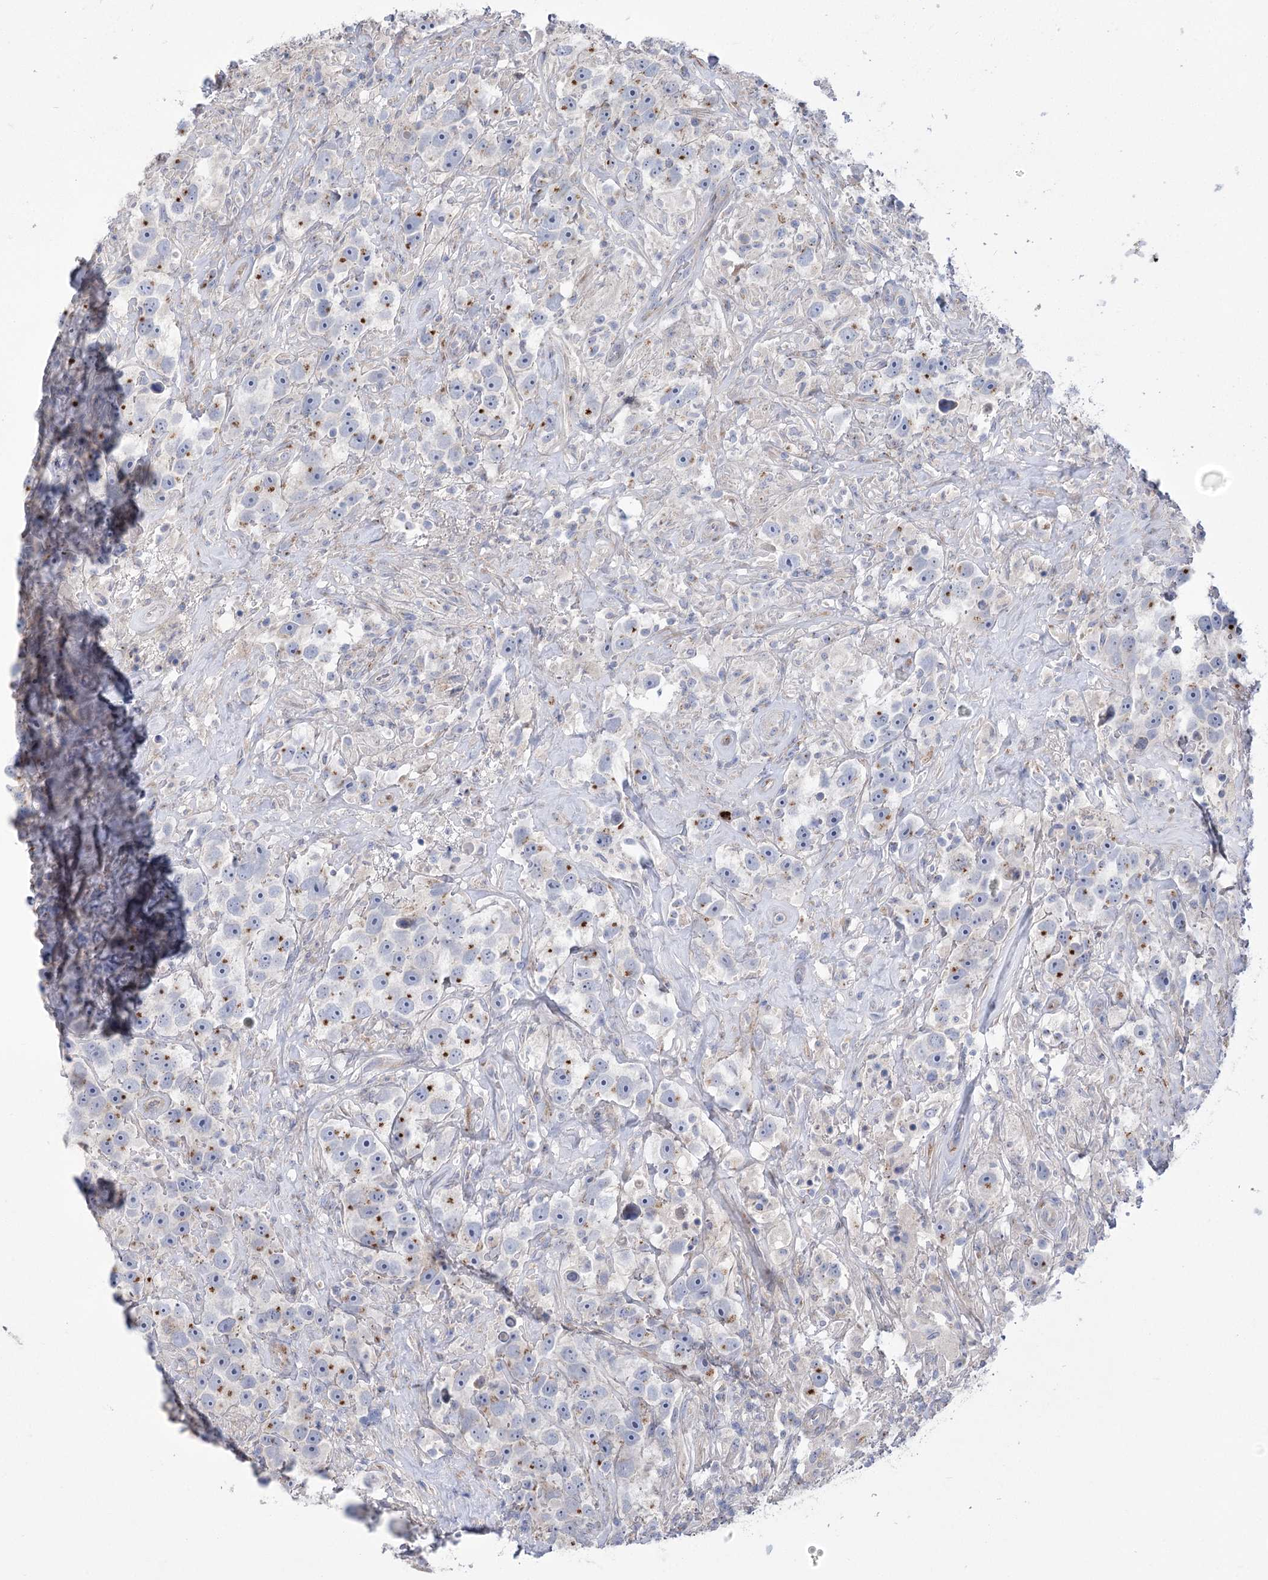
{"staining": {"intensity": "moderate", "quantity": "25%-75%", "location": "cytoplasmic/membranous"}, "tissue": "testis cancer", "cell_type": "Tumor cells", "image_type": "cancer", "snomed": [{"axis": "morphology", "description": "Seminoma, NOS"}, {"axis": "topography", "description": "Testis"}], "caption": "Protein staining by IHC exhibits moderate cytoplasmic/membranous positivity in about 25%-75% of tumor cells in testis cancer (seminoma).", "gene": "NME7", "patient": {"sex": "male", "age": 49}}